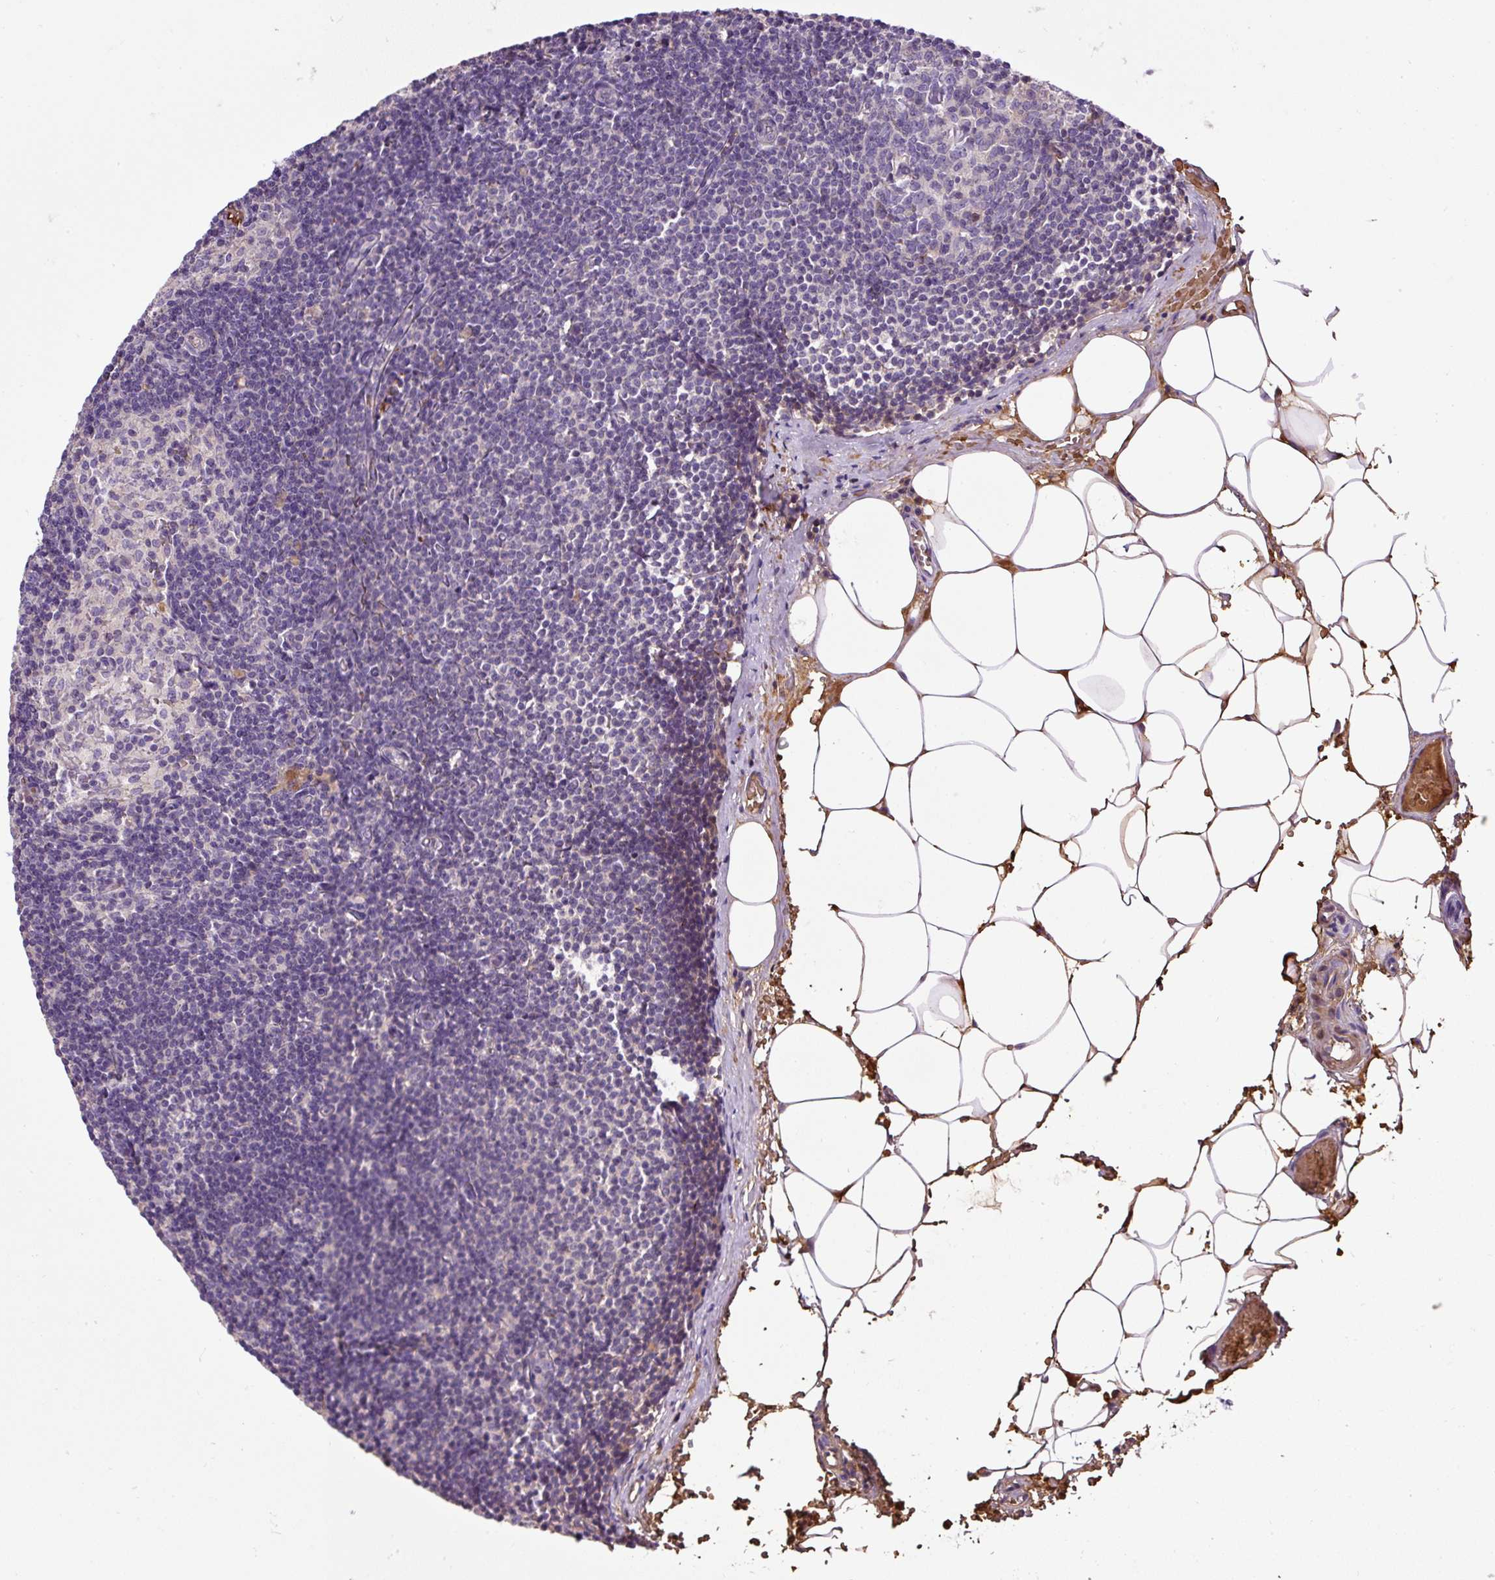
{"staining": {"intensity": "negative", "quantity": "none", "location": "none"}, "tissue": "lymph node", "cell_type": "Germinal center cells", "image_type": "normal", "snomed": [{"axis": "morphology", "description": "Normal tissue, NOS"}, {"axis": "topography", "description": "Lymph node"}], "caption": "Unremarkable lymph node was stained to show a protein in brown. There is no significant staining in germinal center cells.", "gene": "CXCL13", "patient": {"sex": "male", "age": 49}}